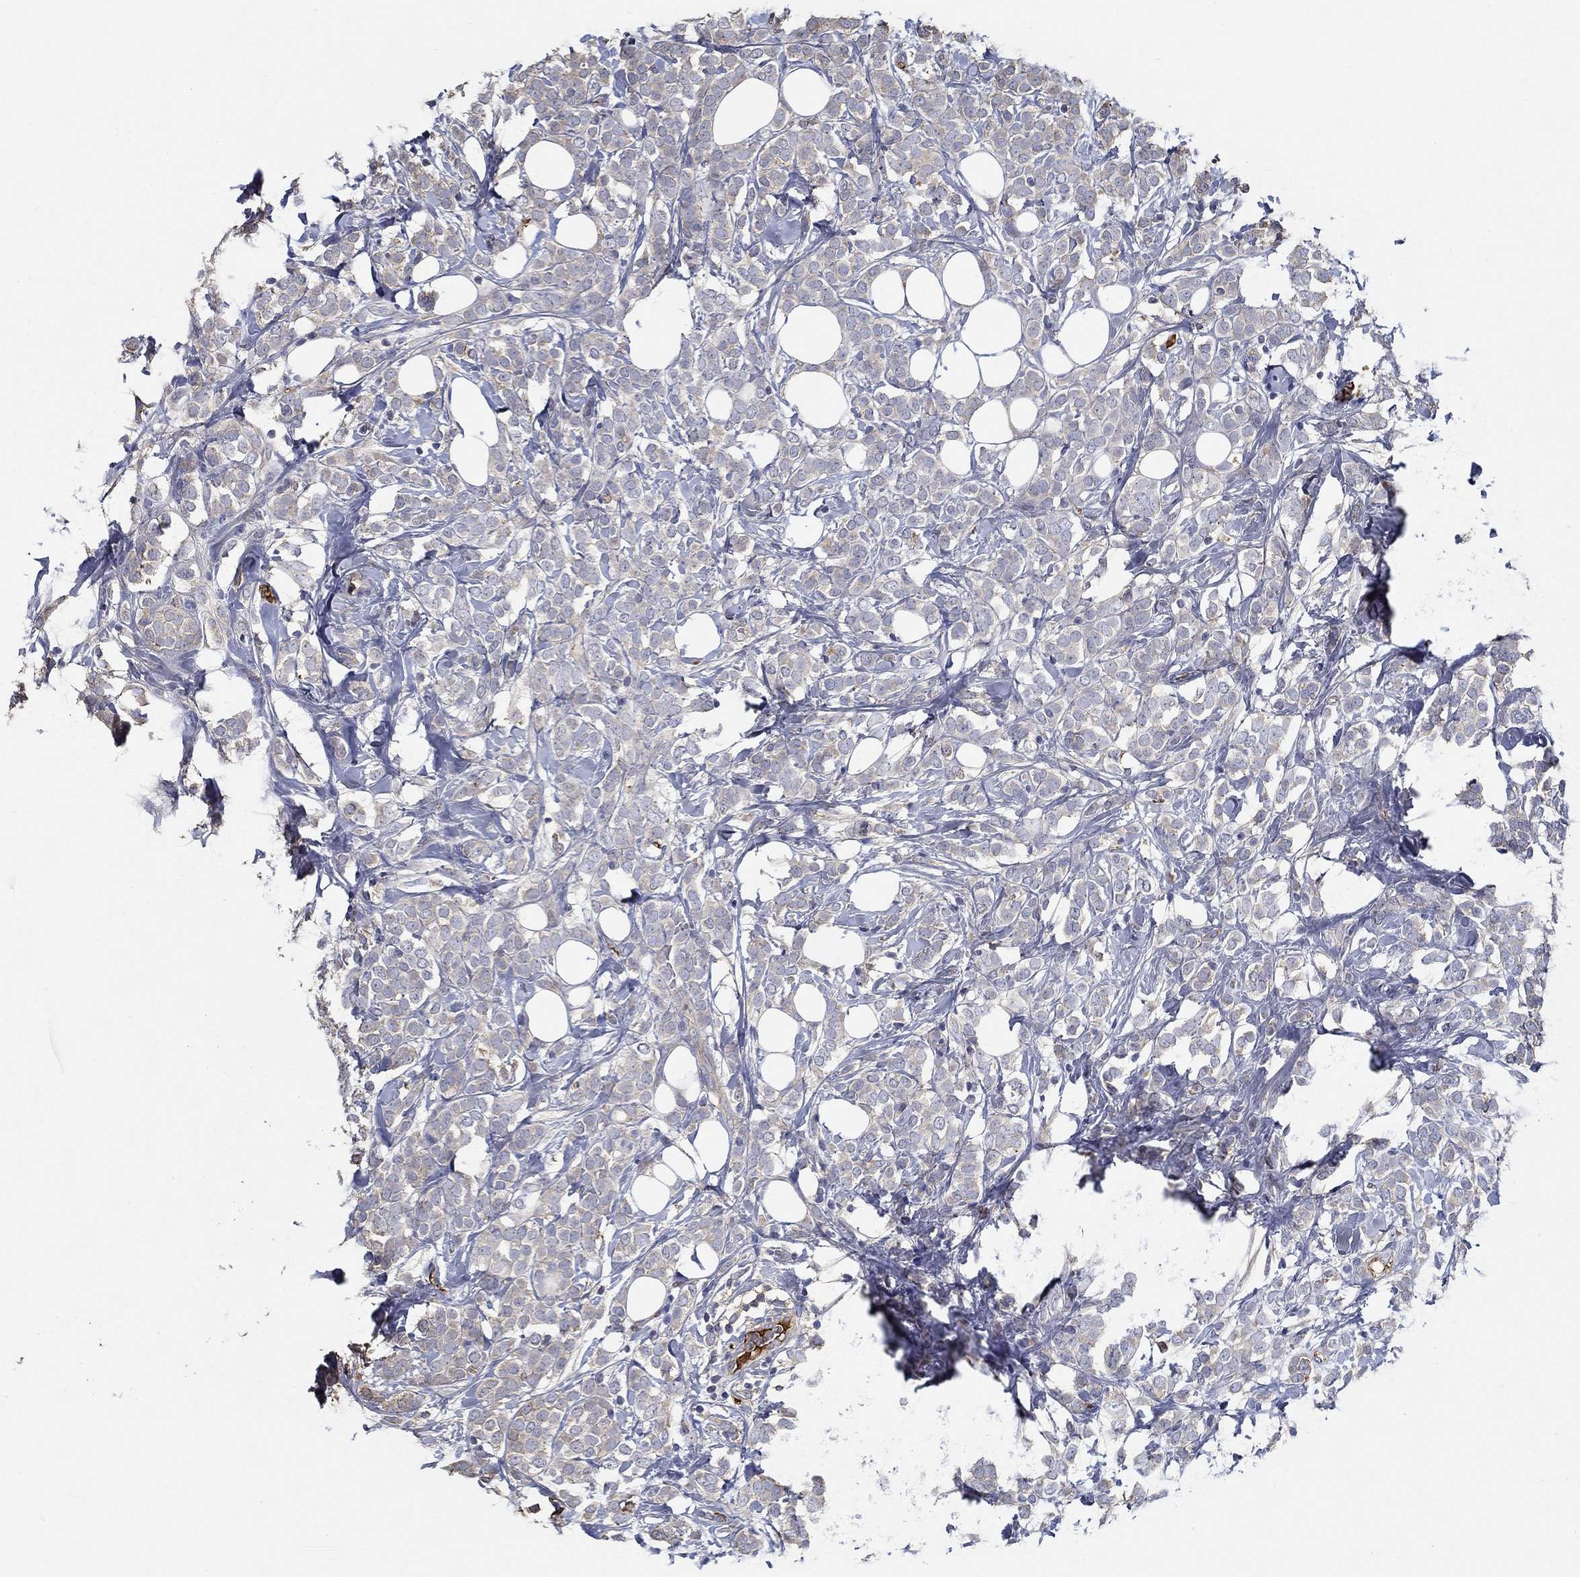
{"staining": {"intensity": "negative", "quantity": "none", "location": "none"}, "tissue": "breast cancer", "cell_type": "Tumor cells", "image_type": "cancer", "snomed": [{"axis": "morphology", "description": "Lobular carcinoma"}, {"axis": "topography", "description": "Breast"}], "caption": "Breast lobular carcinoma was stained to show a protein in brown. There is no significant staining in tumor cells.", "gene": "IL10", "patient": {"sex": "female", "age": 49}}